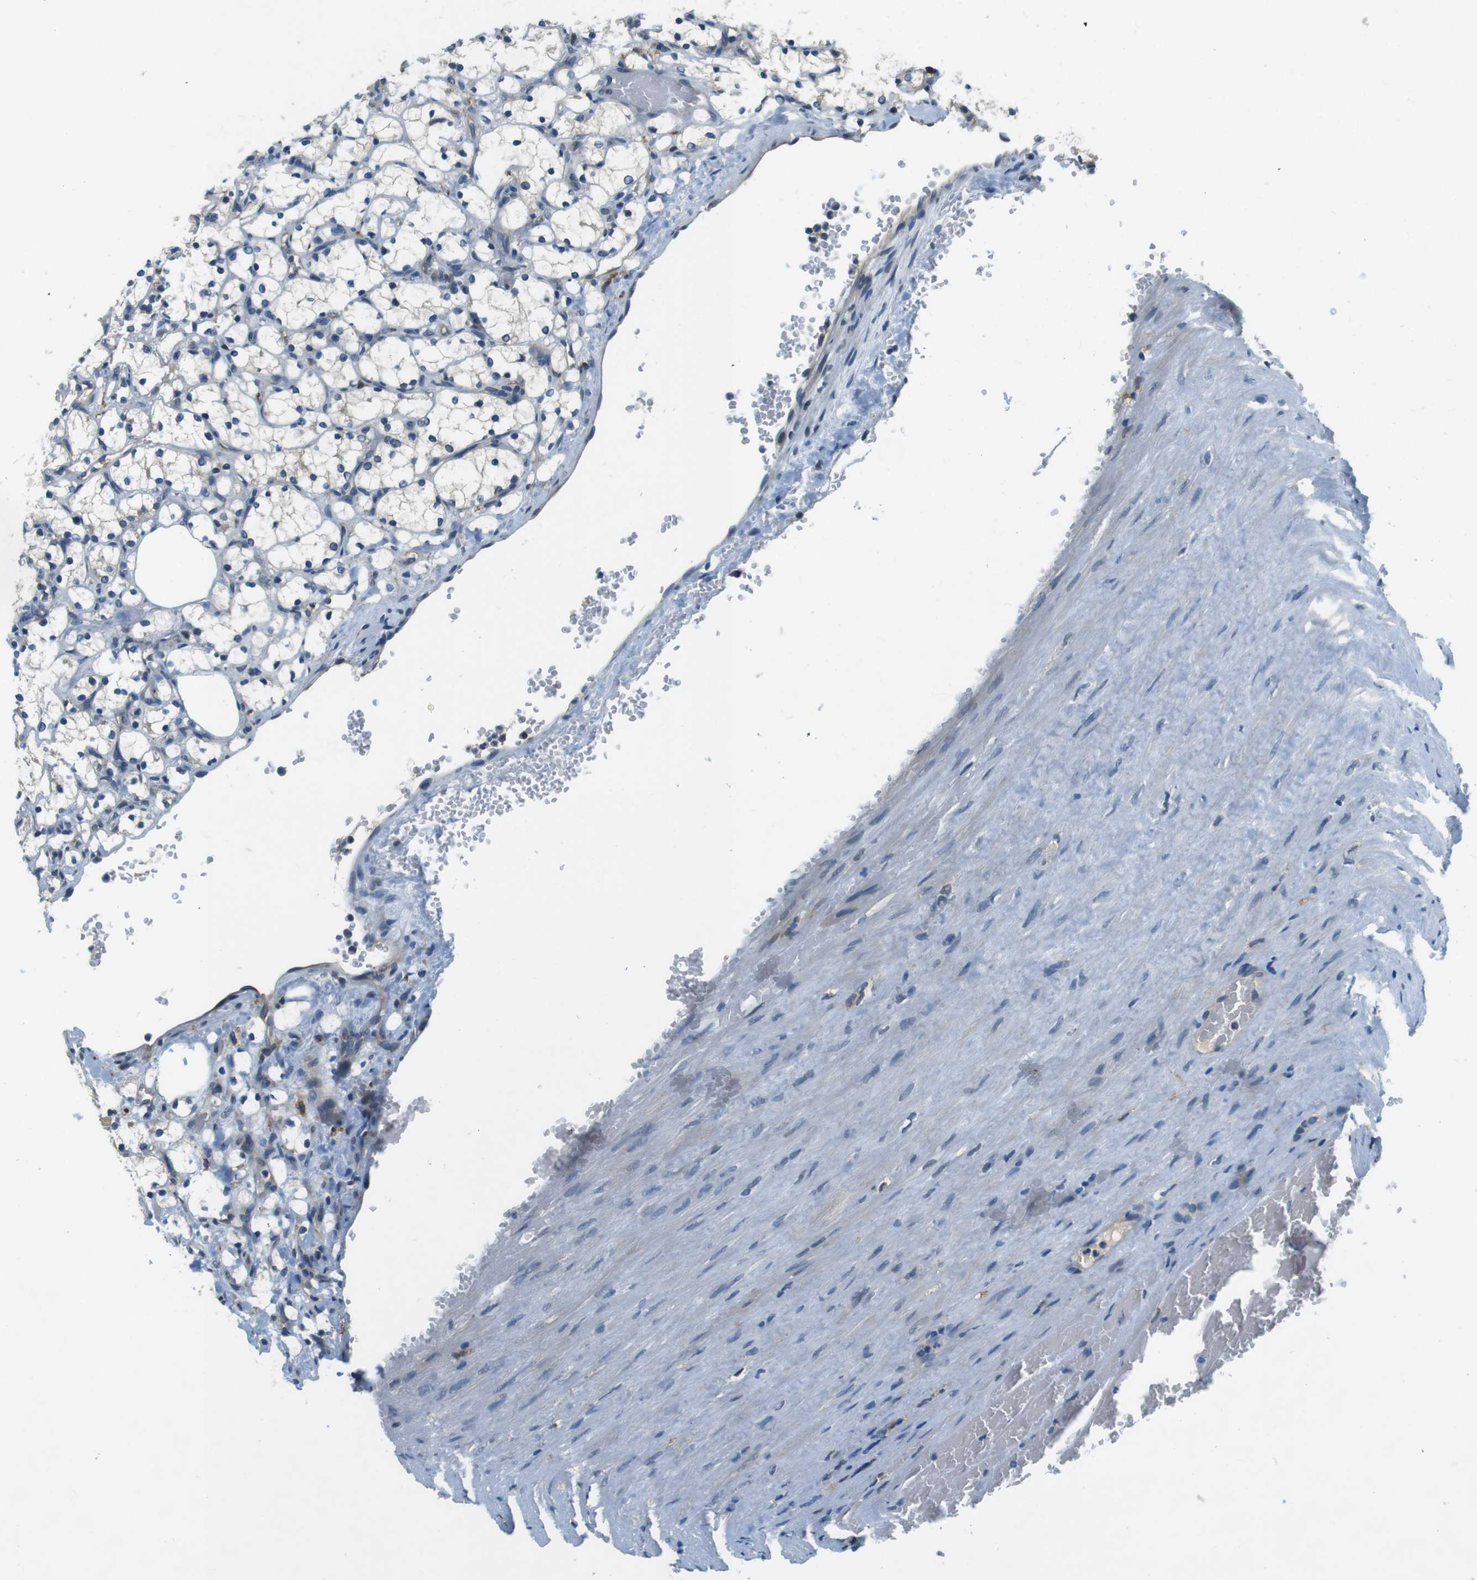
{"staining": {"intensity": "negative", "quantity": "none", "location": "none"}, "tissue": "renal cancer", "cell_type": "Tumor cells", "image_type": "cancer", "snomed": [{"axis": "morphology", "description": "Adenocarcinoma, NOS"}, {"axis": "topography", "description": "Kidney"}], "caption": "The immunohistochemistry (IHC) image has no significant staining in tumor cells of renal adenocarcinoma tissue.", "gene": "CD163L1", "patient": {"sex": "female", "age": 69}}